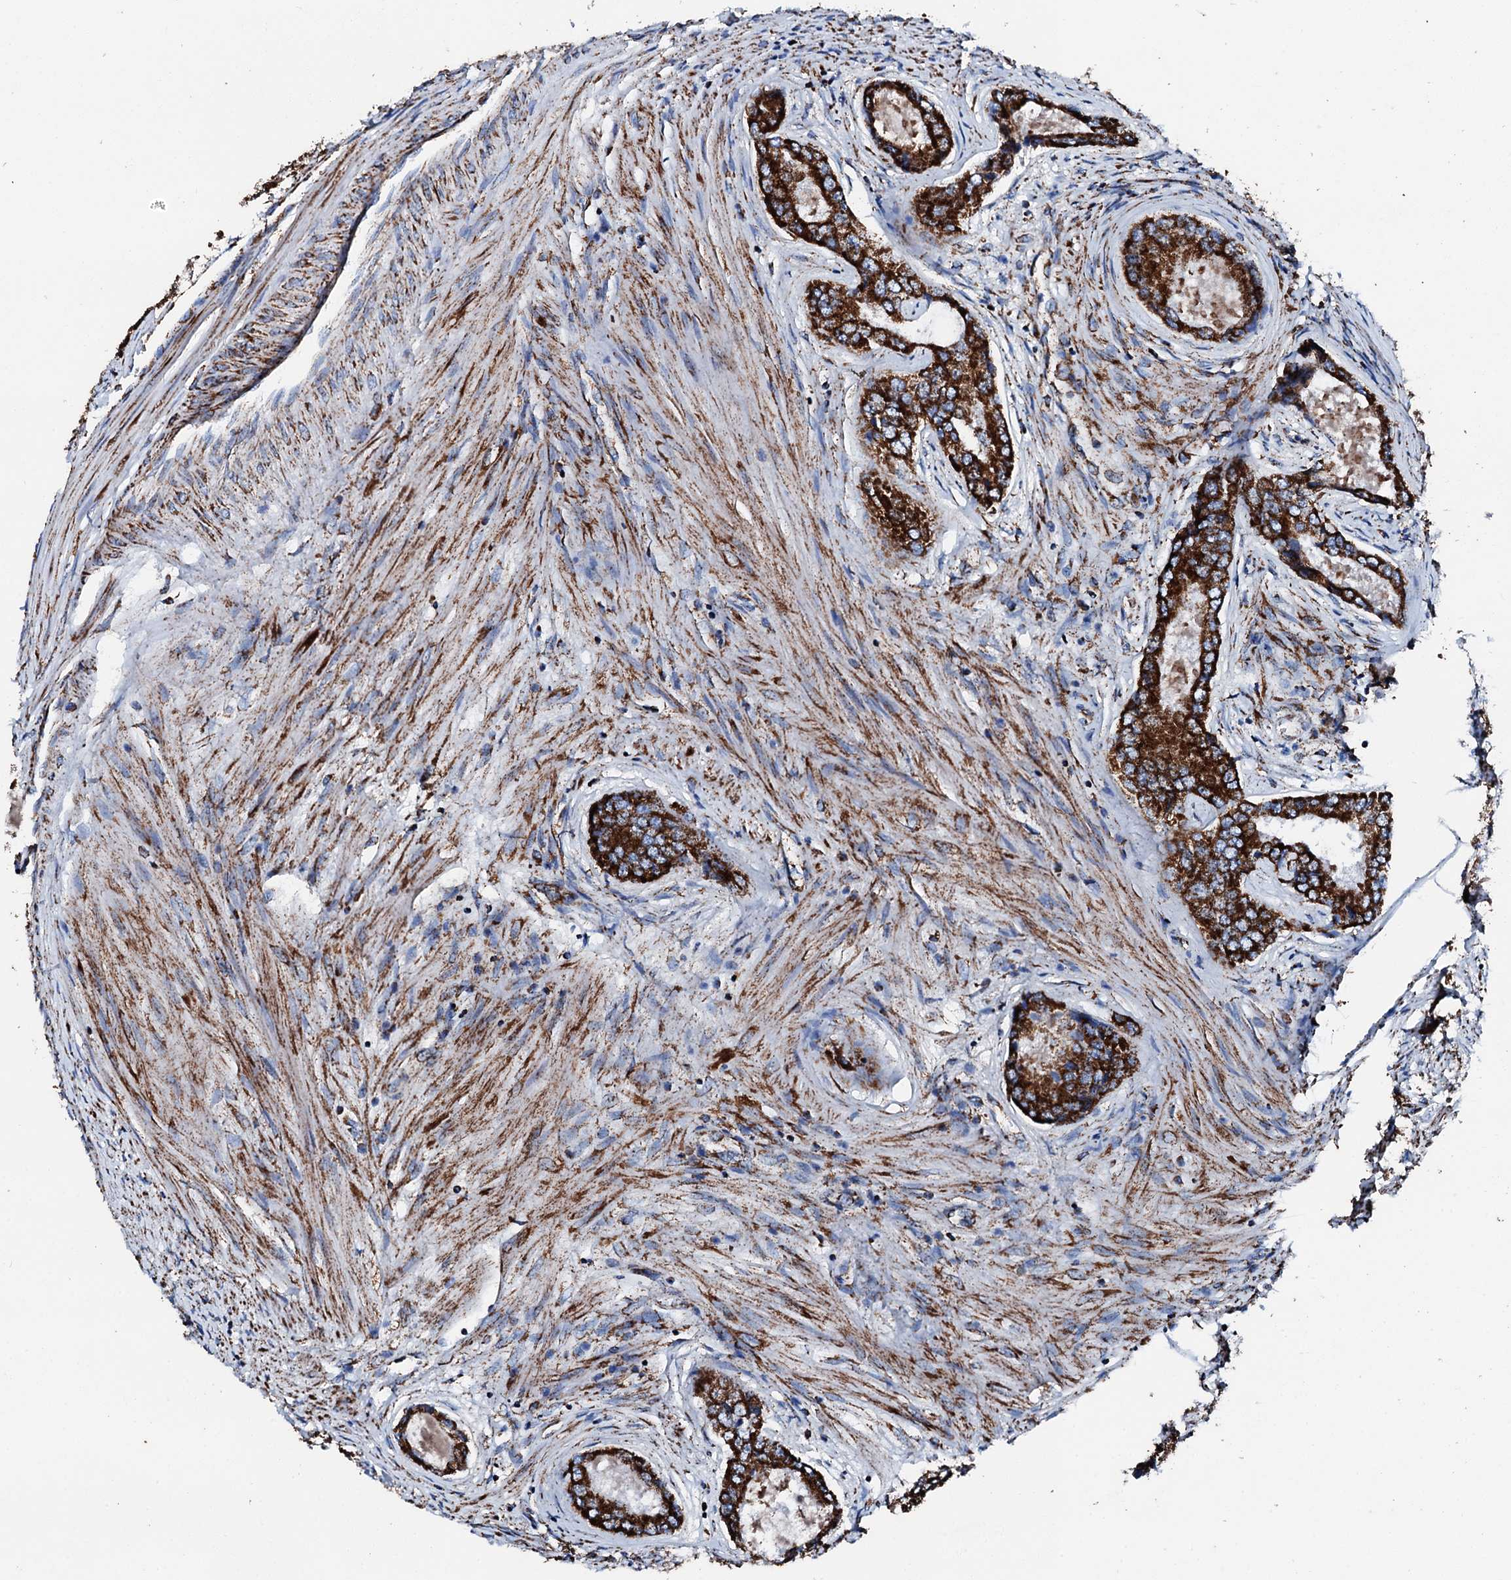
{"staining": {"intensity": "strong", "quantity": ">75%", "location": "cytoplasmic/membranous"}, "tissue": "prostate cancer", "cell_type": "Tumor cells", "image_type": "cancer", "snomed": [{"axis": "morphology", "description": "Adenocarcinoma, Low grade"}, {"axis": "topography", "description": "Prostate"}], "caption": "Human low-grade adenocarcinoma (prostate) stained for a protein (brown) displays strong cytoplasmic/membranous positive staining in approximately >75% of tumor cells.", "gene": "HADH", "patient": {"sex": "male", "age": 68}}